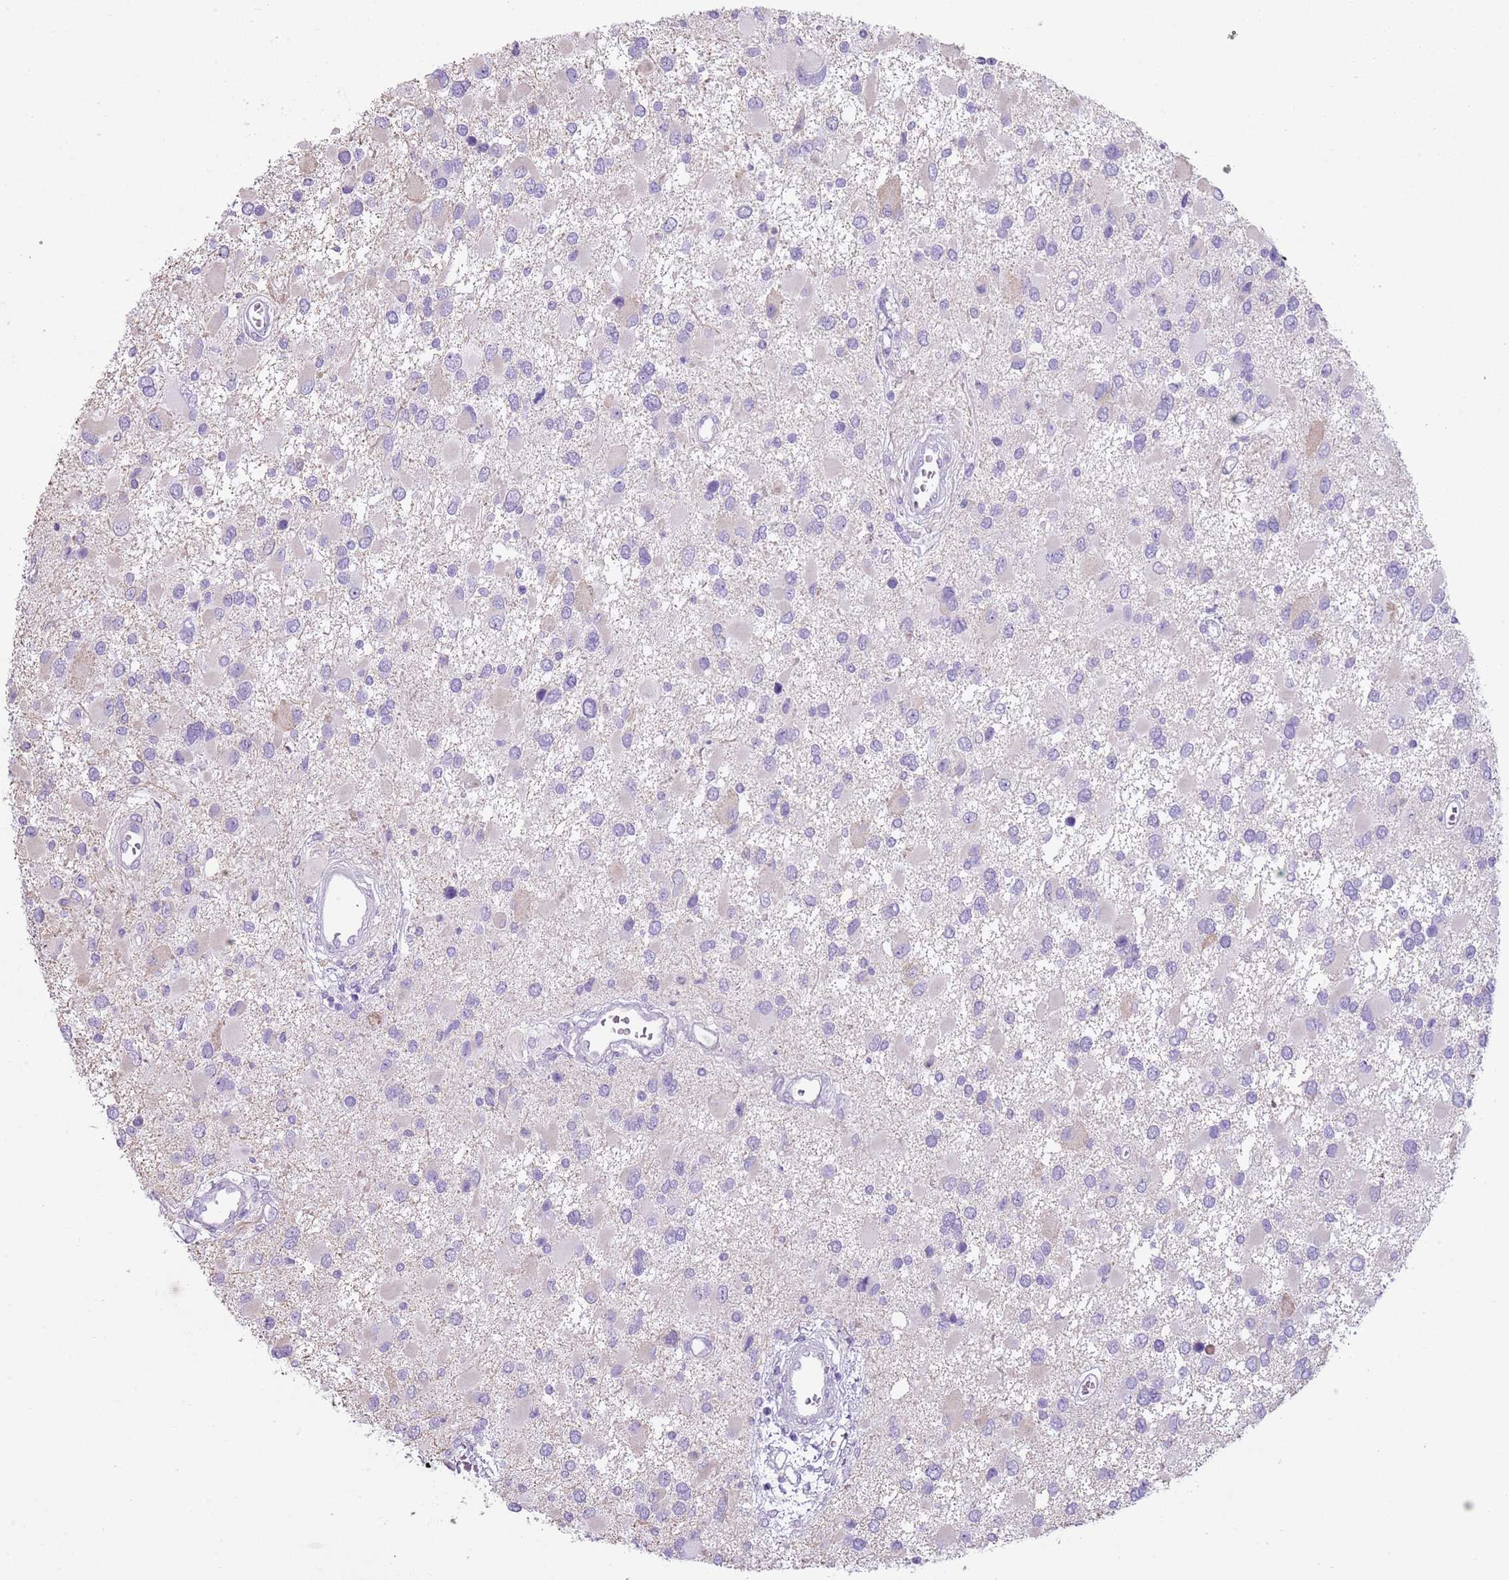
{"staining": {"intensity": "negative", "quantity": "none", "location": "none"}, "tissue": "glioma", "cell_type": "Tumor cells", "image_type": "cancer", "snomed": [{"axis": "morphology", "description": "Glioma, malignant, High grade"}, {"axis": "topography", "description": "Brain"}], "caption": "DAB immunohistochemical staining of malignant glioma (high-grade) shows no significant positivity in tumor cells. The staining was performed using DAB to visualize the protein expression in brown, while the nuclei were stained in blue with hematoxylin (Magnification: 20x).", "gene": "CD177", "patient": {"sex": "male", "age": 53}}